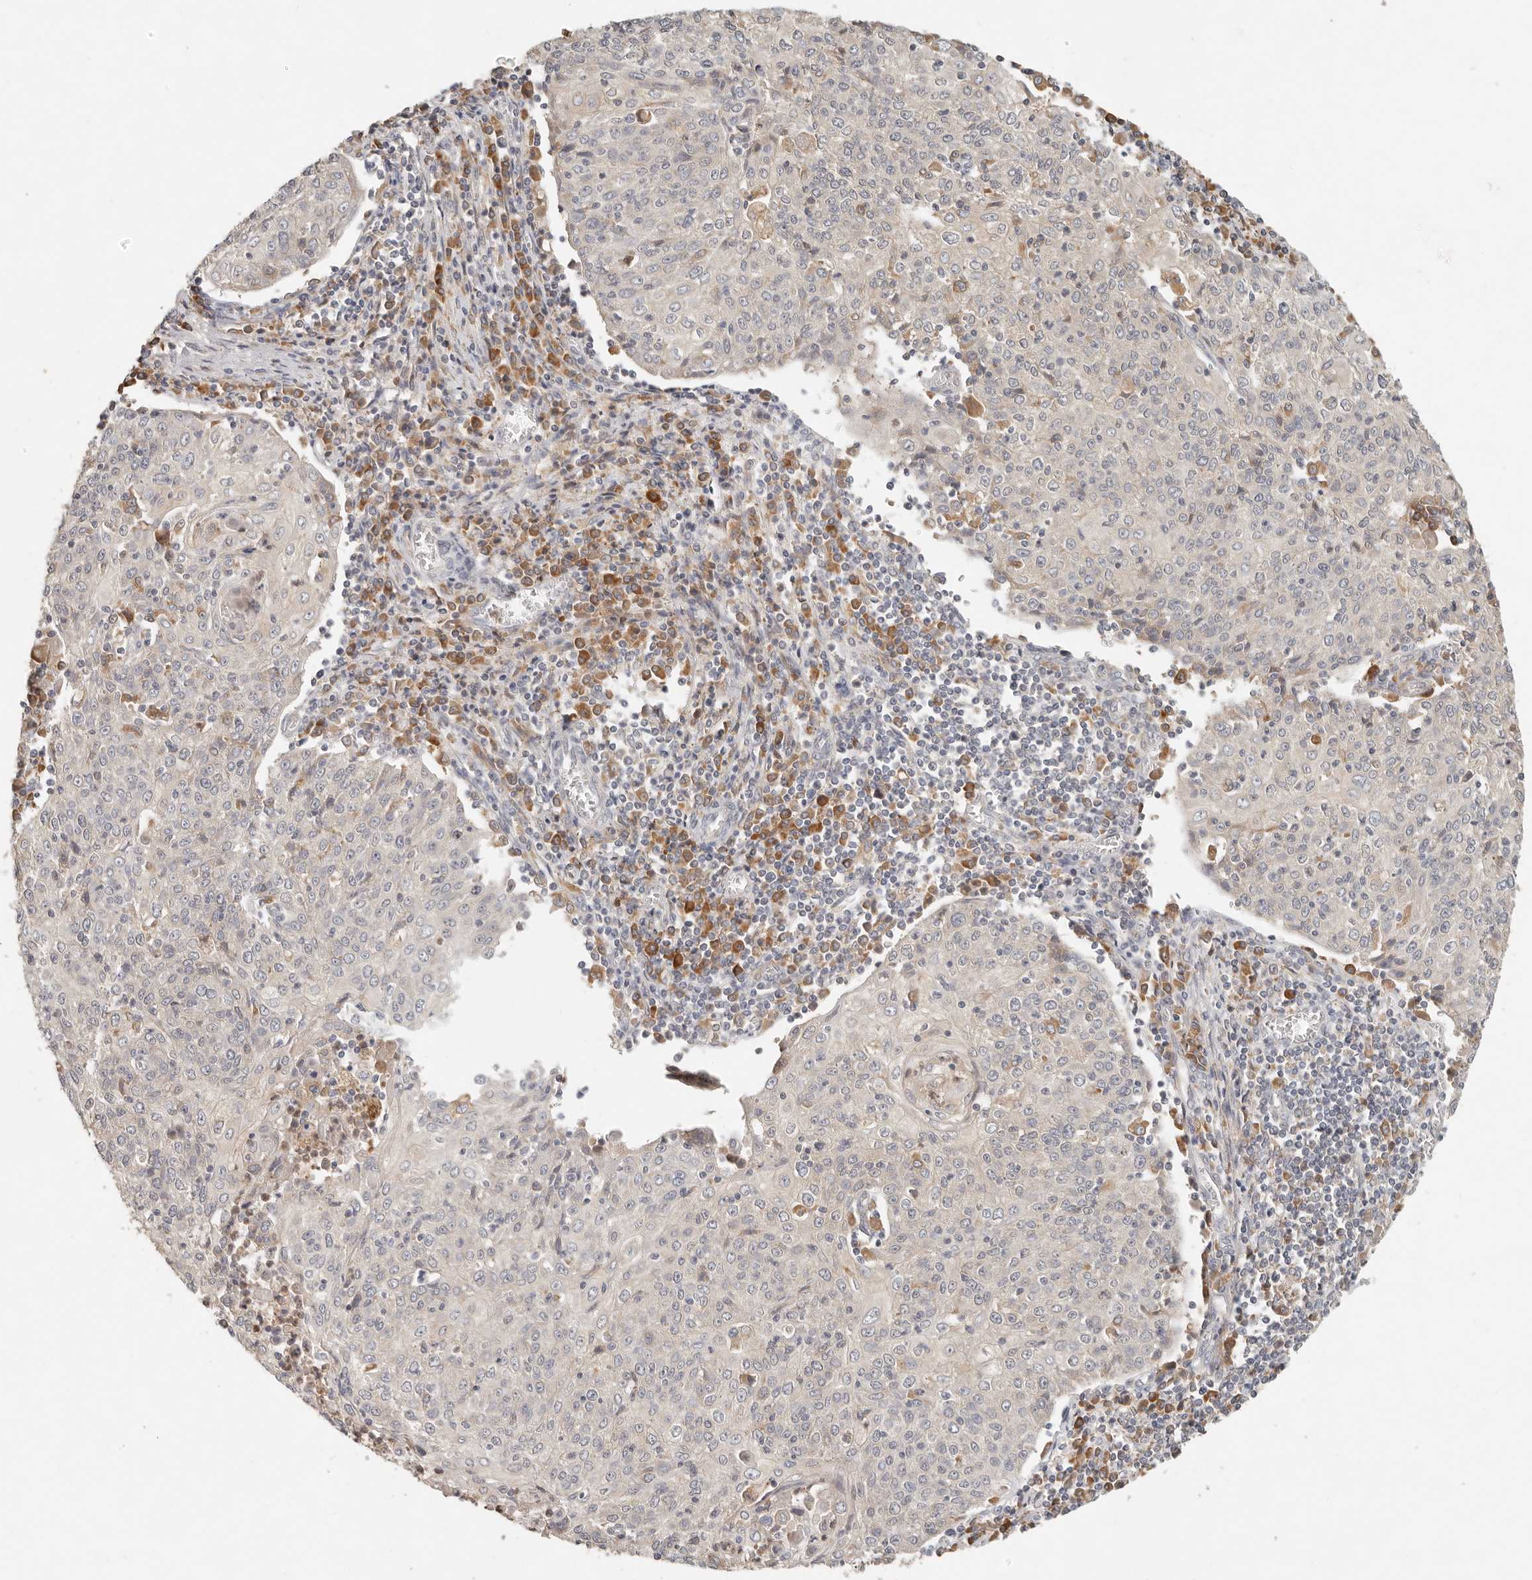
{"staining": {"intensity": "negative", "quantity": "none", "location": "none"}, "tissue": "cervical cancer", "cell_type": "Tumor cells", "image_type": "cancer", "snomed": [{"axis": "morphology", "description": "Squamous cell carcinoma, NOS"}, {"axis": "topography", "description": "Cervix"}], "caption": "Tumor cells show no significant expression in squamous cell carcinoma (cervical). Nuclei are stained in blue.", "gene": "ARHGEF10L", "patient": {"sex": "female", "age": 48}}